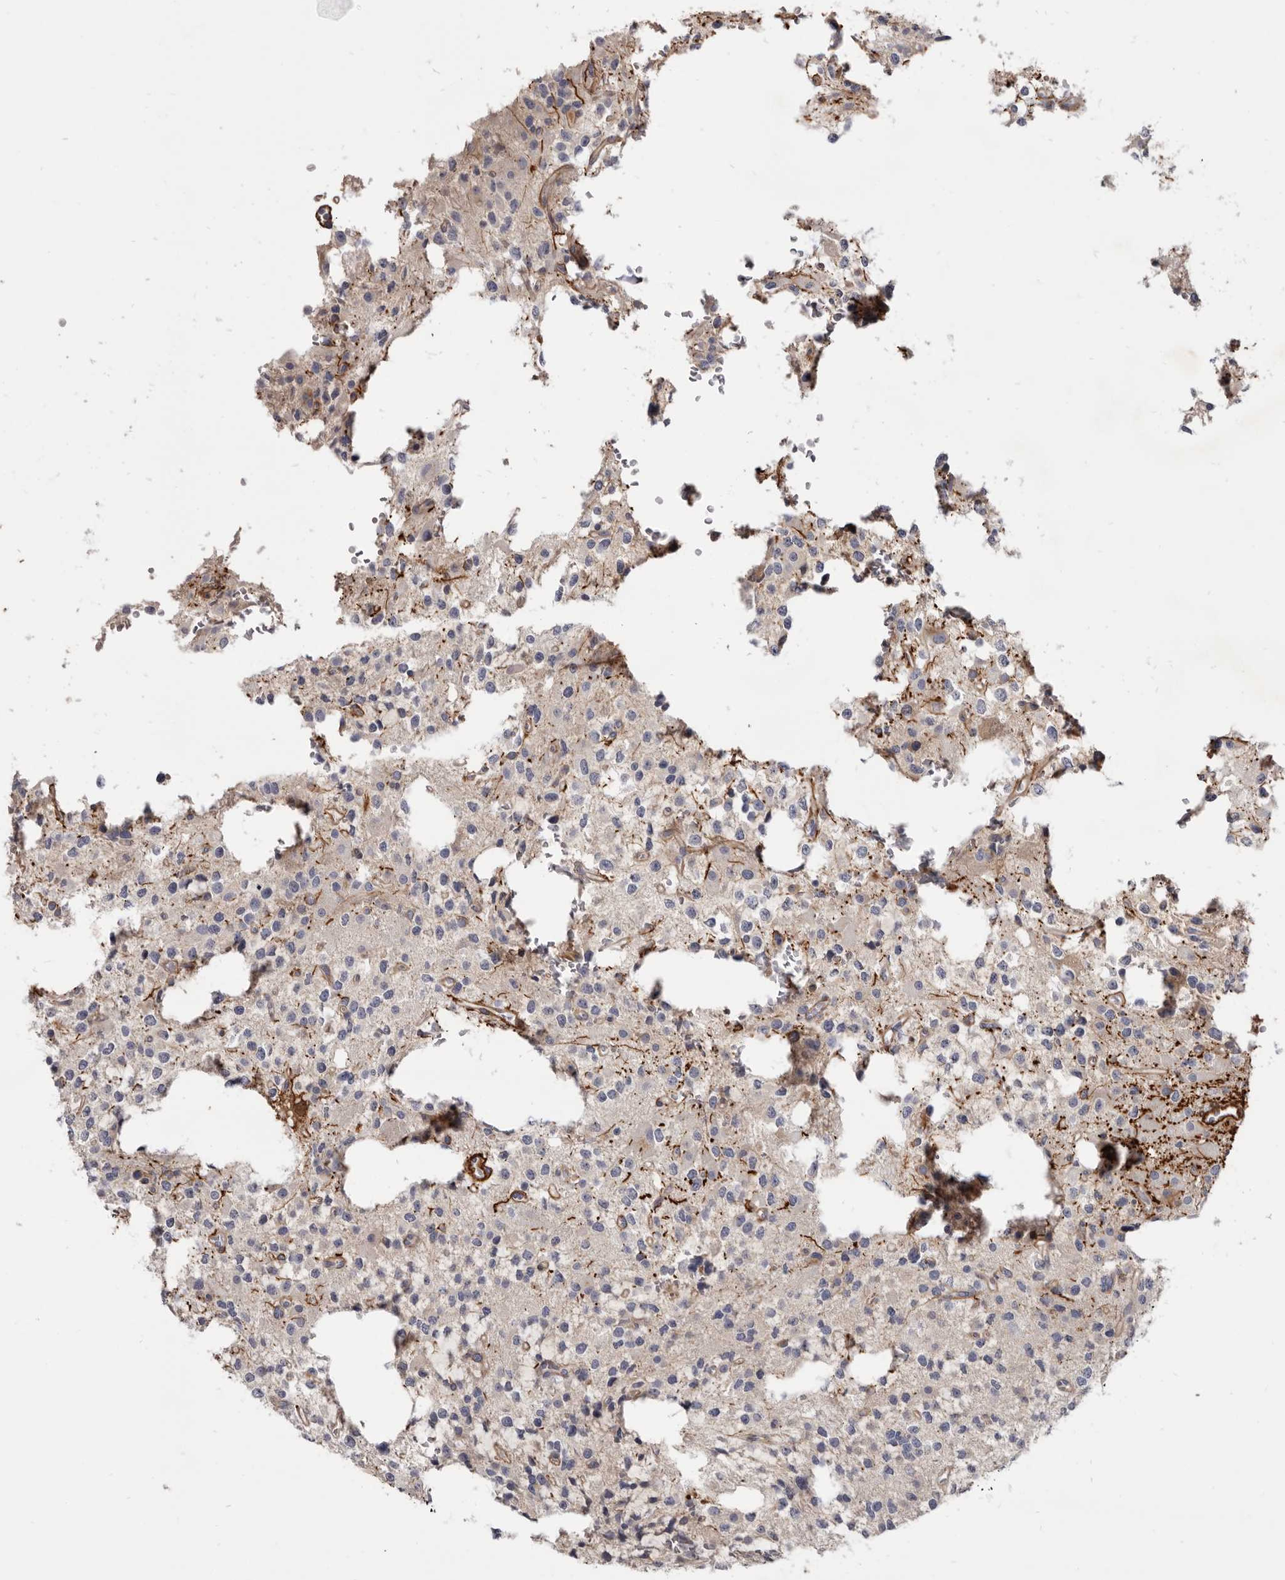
{"staining": {"intensity": "negative", "quantity": "none", "location": "none"}, "tissue": "glioma", "cell_type": "Tumor cells", "image_type": "cancer", "snomed": [{"axis": "morphology", "description": "Glioma, malignant, High grade"}, {"axis": "topography", "description": "Brain"}], "caption": "Tumor cells show no significant protein expression in glioma.", "gene": "CGN", "patient": {"sex": "female", "age": 62}}